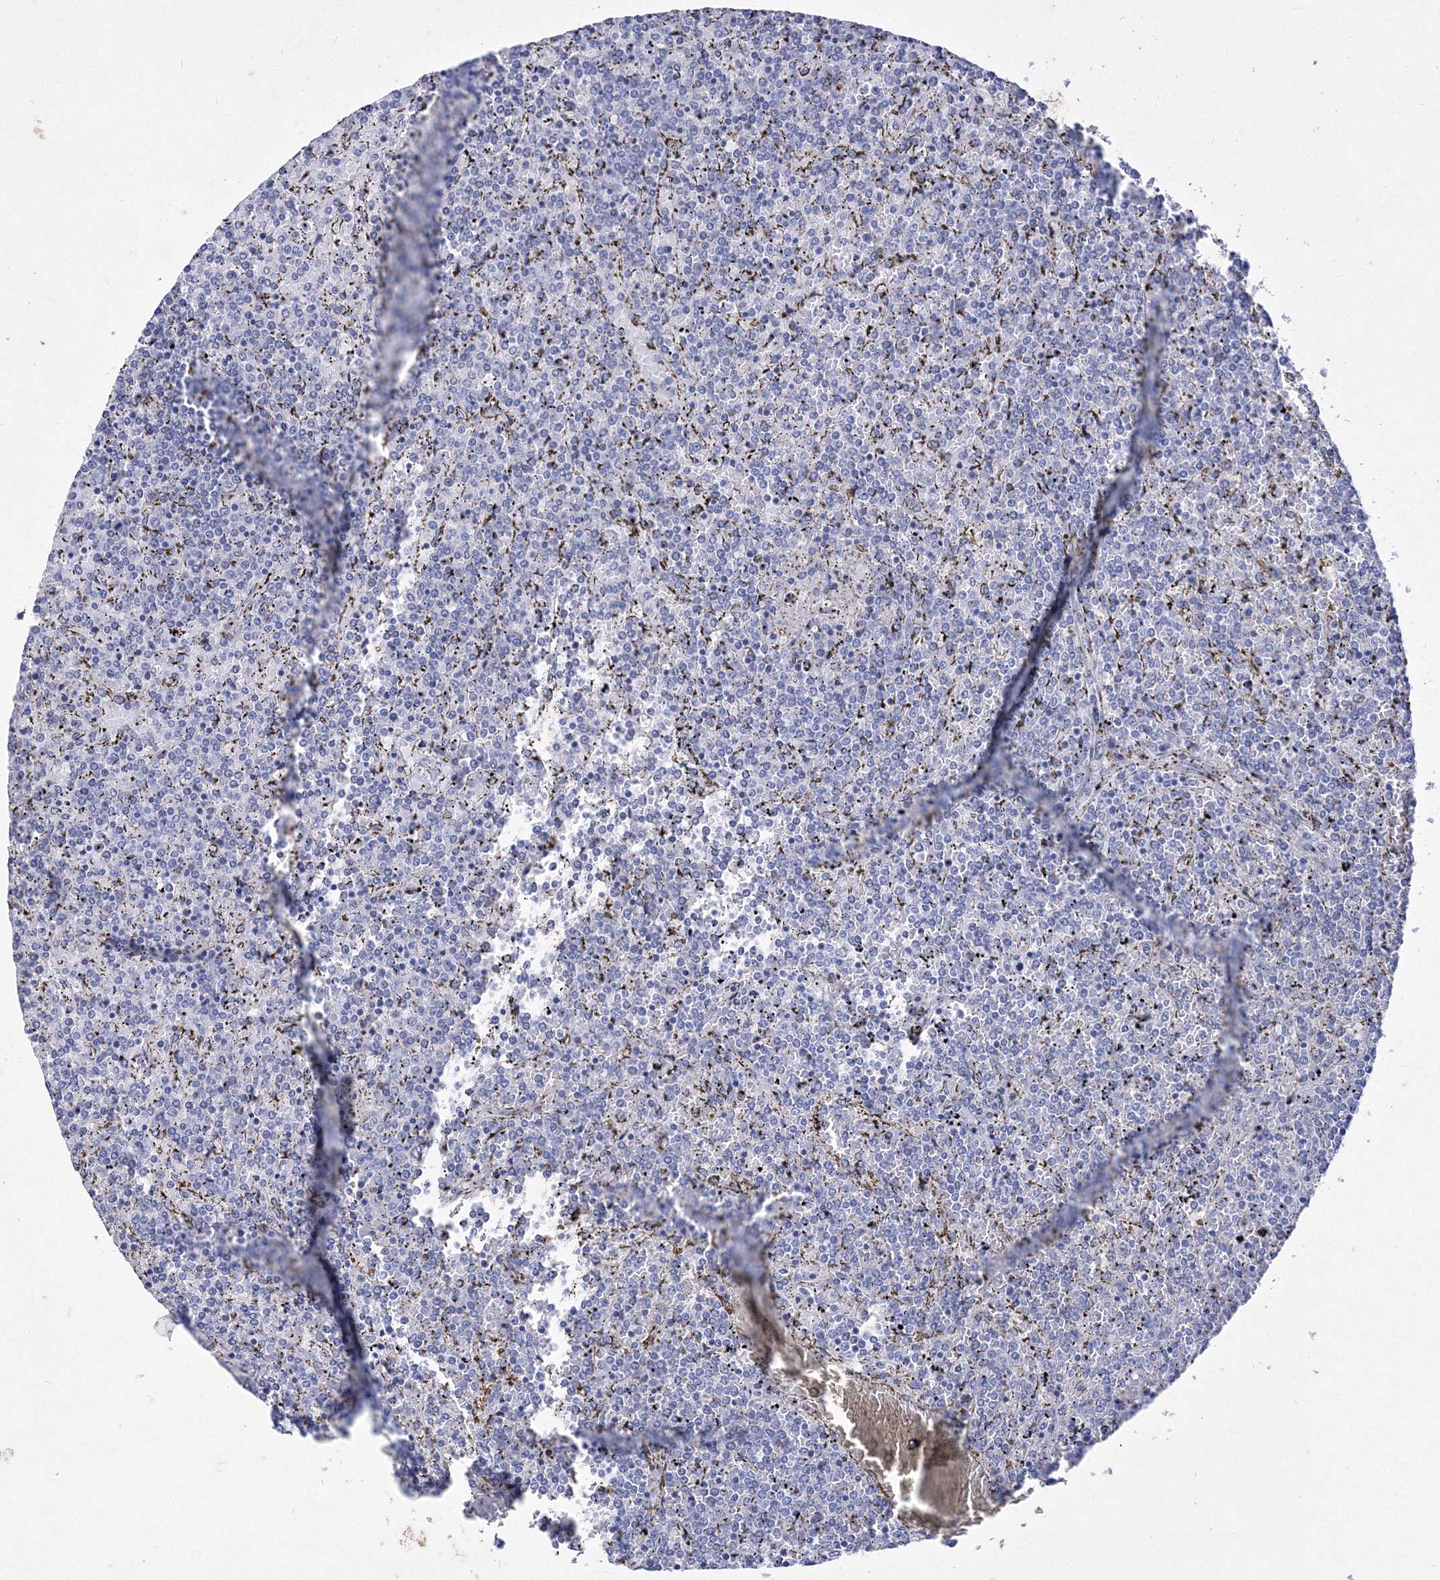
{"staining": {"intensity": "negative", "quantity": "none", "location": "none"}, "tissue": "lymphoma", "cell_type": "Tumor cells", "image_type": "cancer", "snomed": [{"axis": "morphology", "description": "Malignant lymphoma, non-Hodgkin's type, Low grade"}, {"axis": "topography", "description": "Spleen"}], "caption": "Human malignant lymphoma, non-Hodgkin's type (low-grade) stained for a protein using immunohistochemistry (IHC) shows no expression in tumor cells.", "gene": "GPN1", "patient": {"sex": "female", "age": 19}}